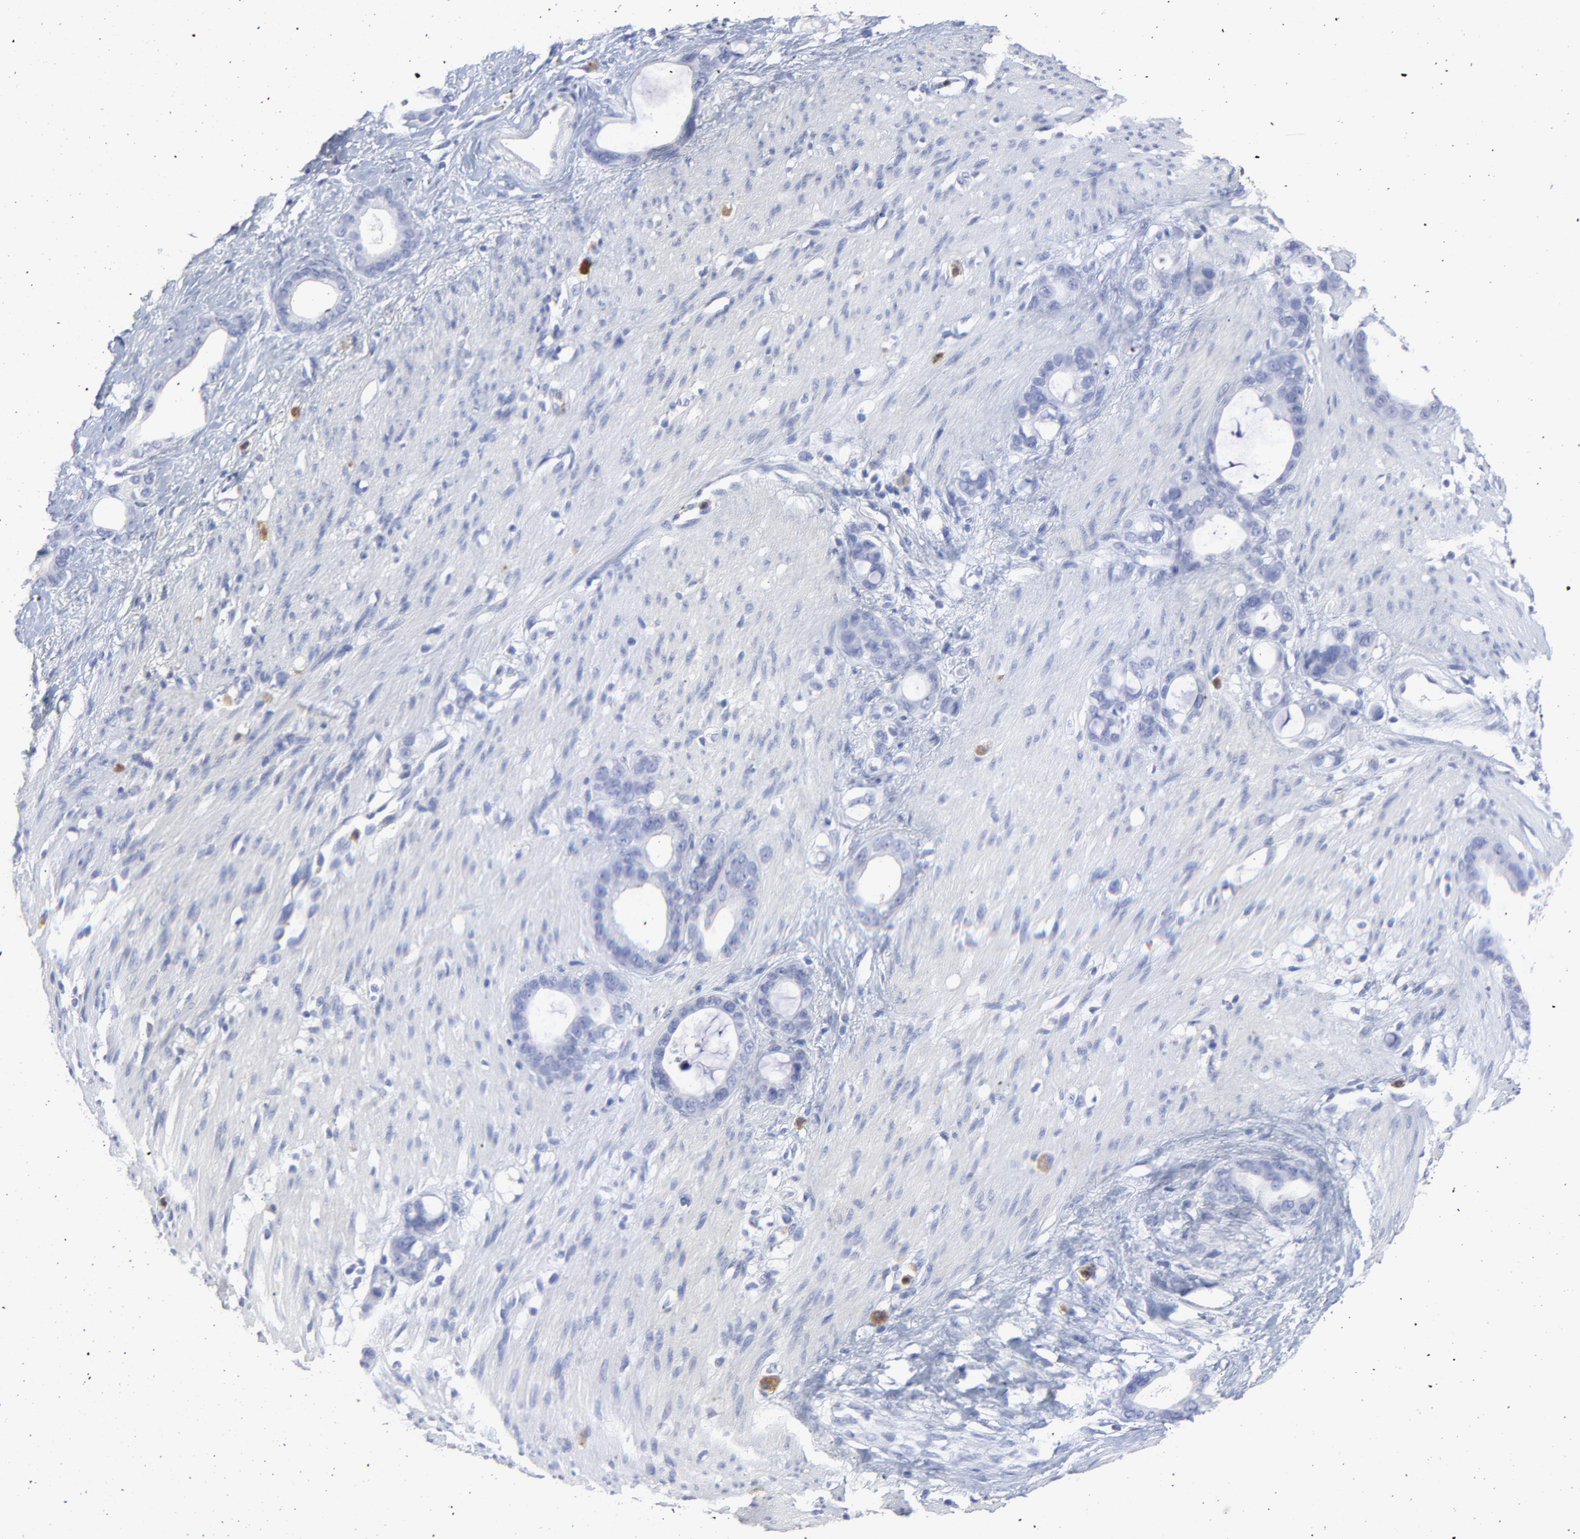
{"staining": {"intensity": "negative", "quantity": "none", "location": "none"}, "tissue": "stomach cancer", "cell_type": "Tumor cells", "image_type": "cancer", "snomed": [{"axis": "morphology", "description": "Adenocarcinoma, NOS"}, {"axis": "topography", "description": "Stomach"}], "caption": "Immunohistochemical staining of stomach cancer exhibits no significant positivity in tumor cells. Brightfield microscopy of immunohistochemistry (IHC) stained with DAB (brown) and hematoxylin (blue), captured at high magnification.", "gene": "SMARCA1", "patient": {"sex": "female", "age": 75}}